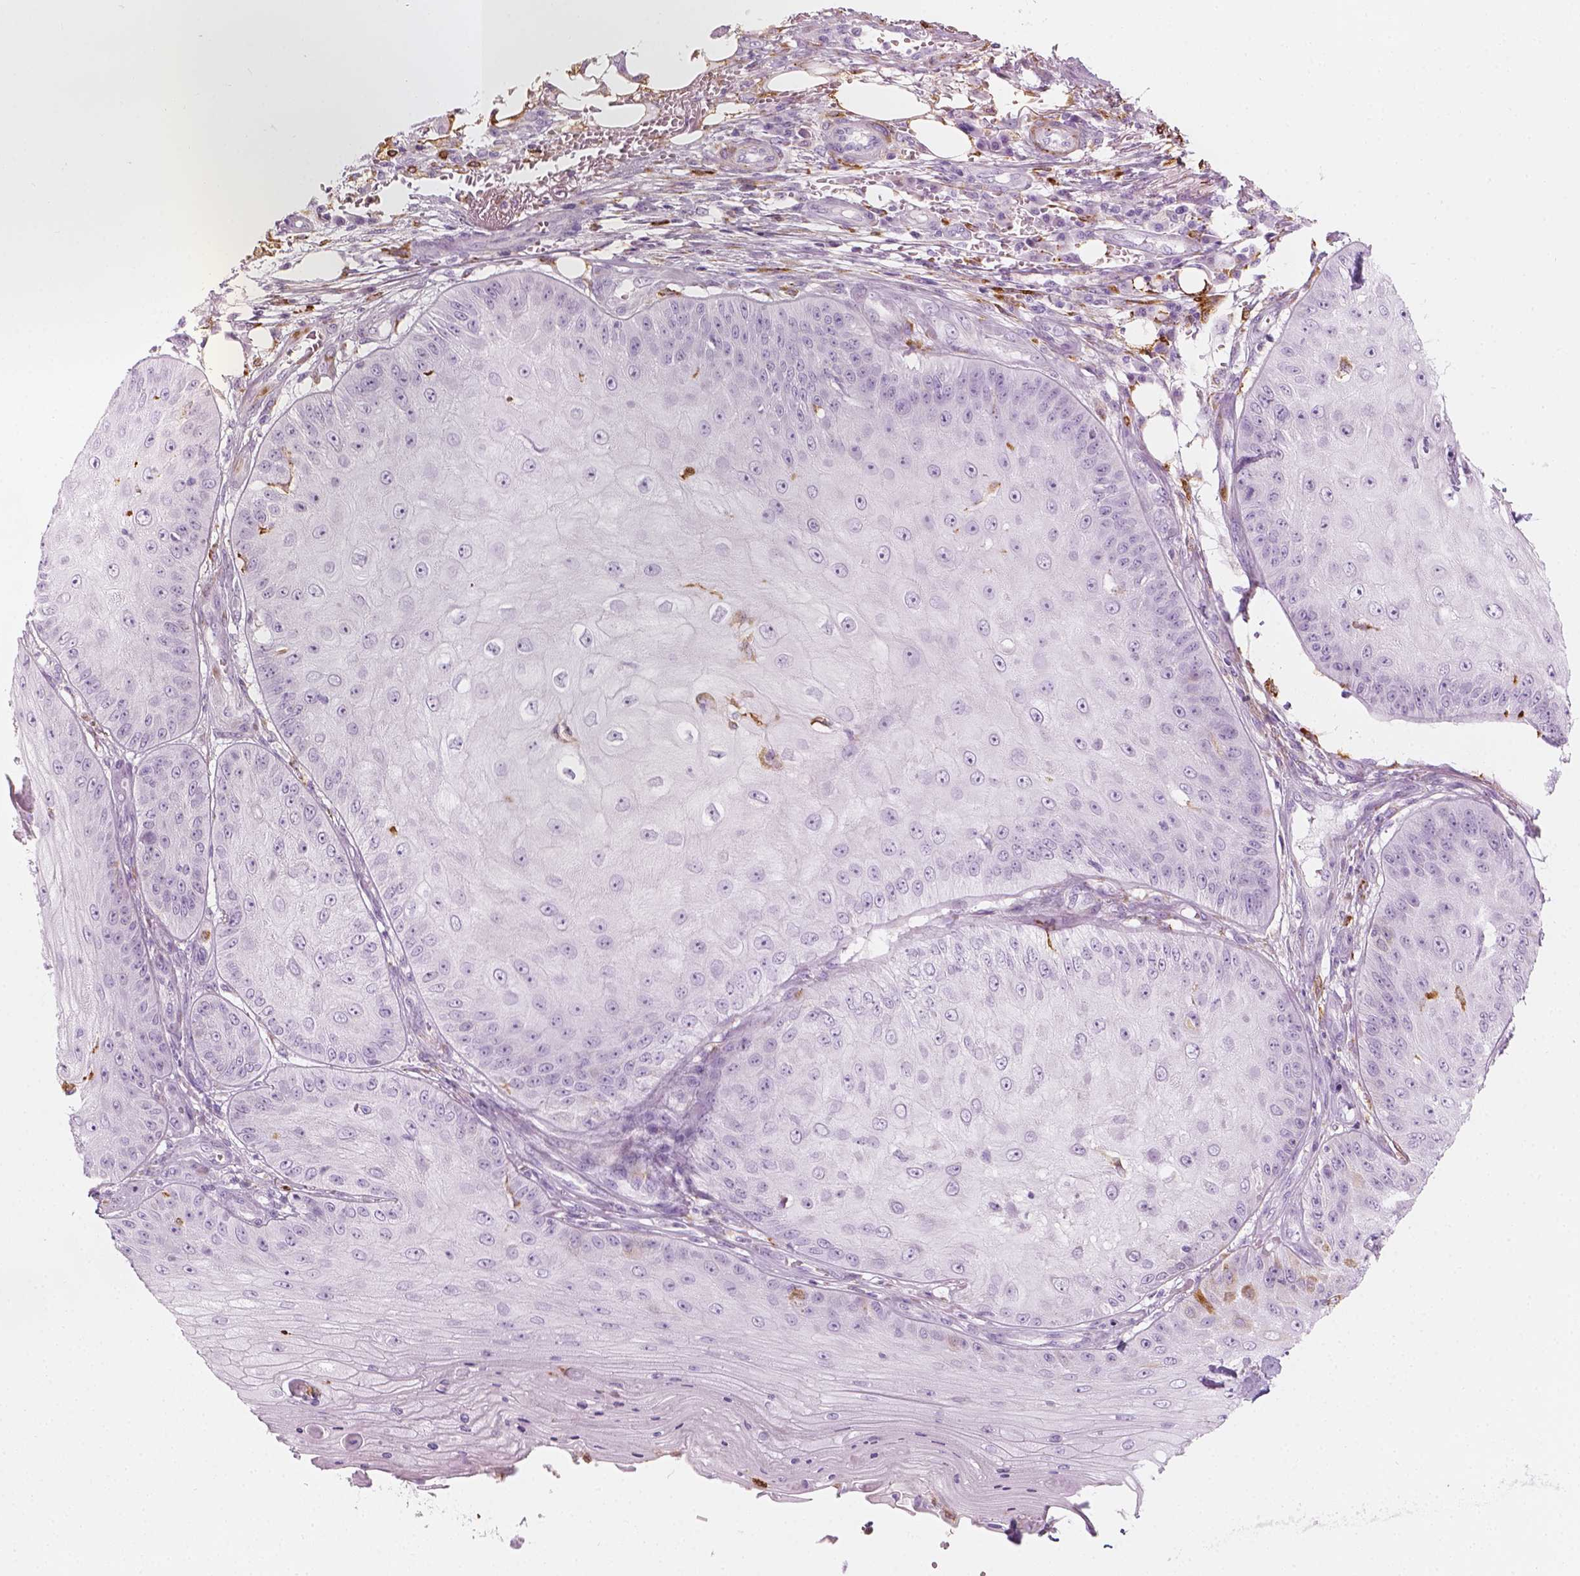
{"staining": {"intensity": "negative", "quantity": "none", "location": "none"}, "tissue": "skin cancer", "cell_type": "Tumor cells", "image_type": "cancer", "snomed": [{"axis": "morphology", "description": "Squamous cell carcinoma, NOS"}, {"axis": "topography", "description": "Skin"}], "caption": "Immunohistochemistry micrograph of human skin cancer stained for a protein (brown), which demonstrates no positivity in tumor cells. (DAB immunohistochemistry visualized using brightfield microscopy, high magnification).", "gene": "CES1", "patient": {"sex": "male", "age": 70}}